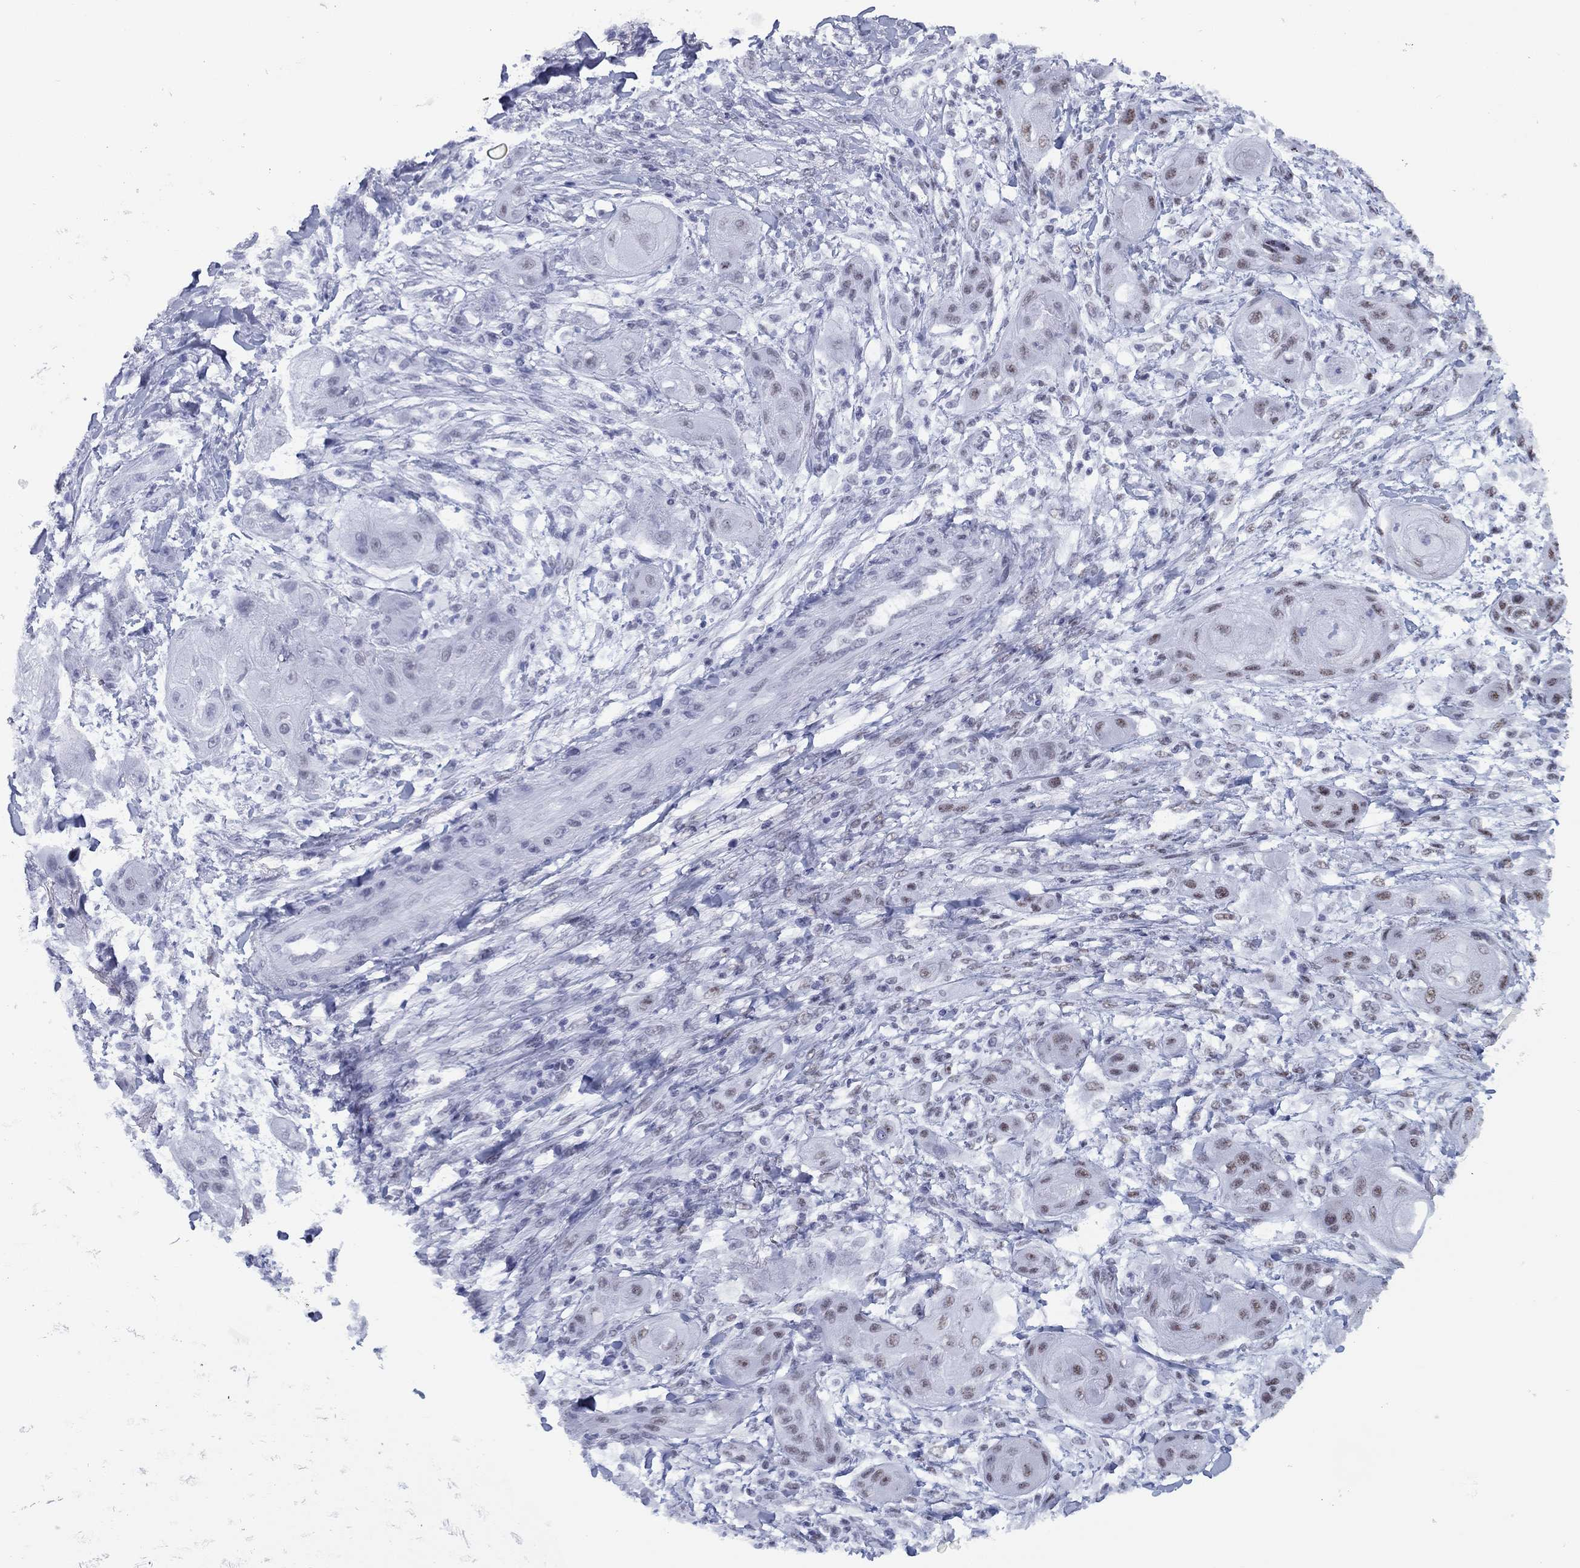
{"staining": {"intensity": "moderate", "quantity": "<25%", "location": "nuclear"}, "tissue": "skin cancer", "cell_type": "Tumor cells", "image_type": "cancer", "snomed": [{"axis": "morphology", "description": "Squamous cell carcinoma, NOS"}, {"axis": "topography", "description": "Skin"}], "caption": "Immunohistochemistry (IHC) staining of skin cancer (squamous cell carcinoma), which exhibits low levels of moderate nuclear positivity in approximately <25% of tumor cells indicating moderate nuclear protein positivity. The staining was performed using DAB (3,3'-diaminobenzidine) (brown) for protein detection and nuclei were counterstained in hematoxylin (blue).", "gene": "CYB561D2", "patient": {"sex": "male", "age": 62}}